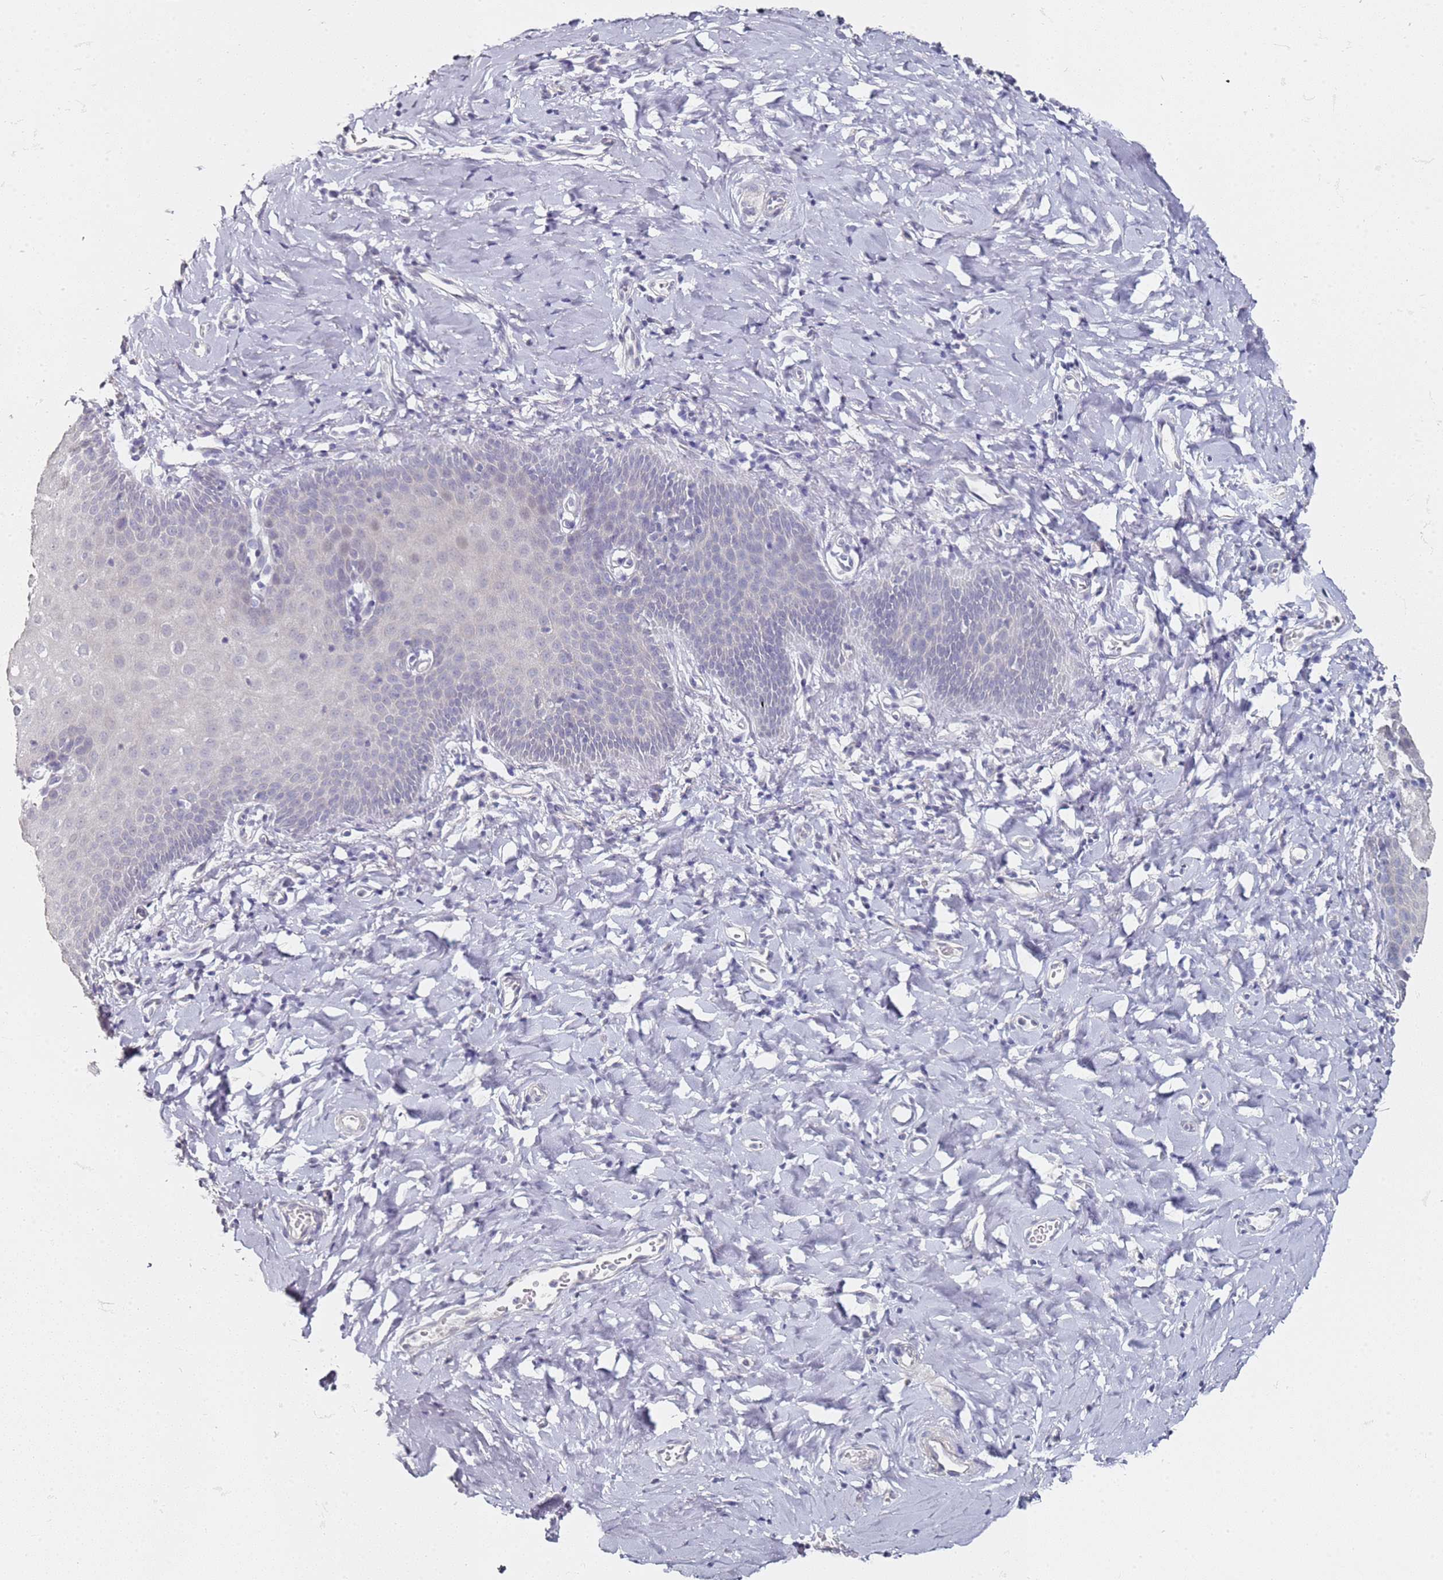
{"staining": {"intensity": "negative", "quantity": "none", "location": "none"}, "tissue": "vagina", "cell_type": "Squamous epithelial cells", "image_type": "normal", "snomed": [{"axis": "morphology", "description": "Normal tissue, NOS"}, {"axis": "topography", "description": "Vagina"}], "caption": "High magnification brightfield microscopy of normal vagina stained with DAB (3,3'-diaminobenzidine) (brown) and counterstained with hematoxylin (blue): squamous epithelial cells show no significant staining. The staining was performed using DAB to visualize the protein expression in brown, while the nuclei were stained in blue with hematoxylin (Magnification: 20x).", "gene": "DNAH11", "patient": {"sex": "female", "age": 60}}